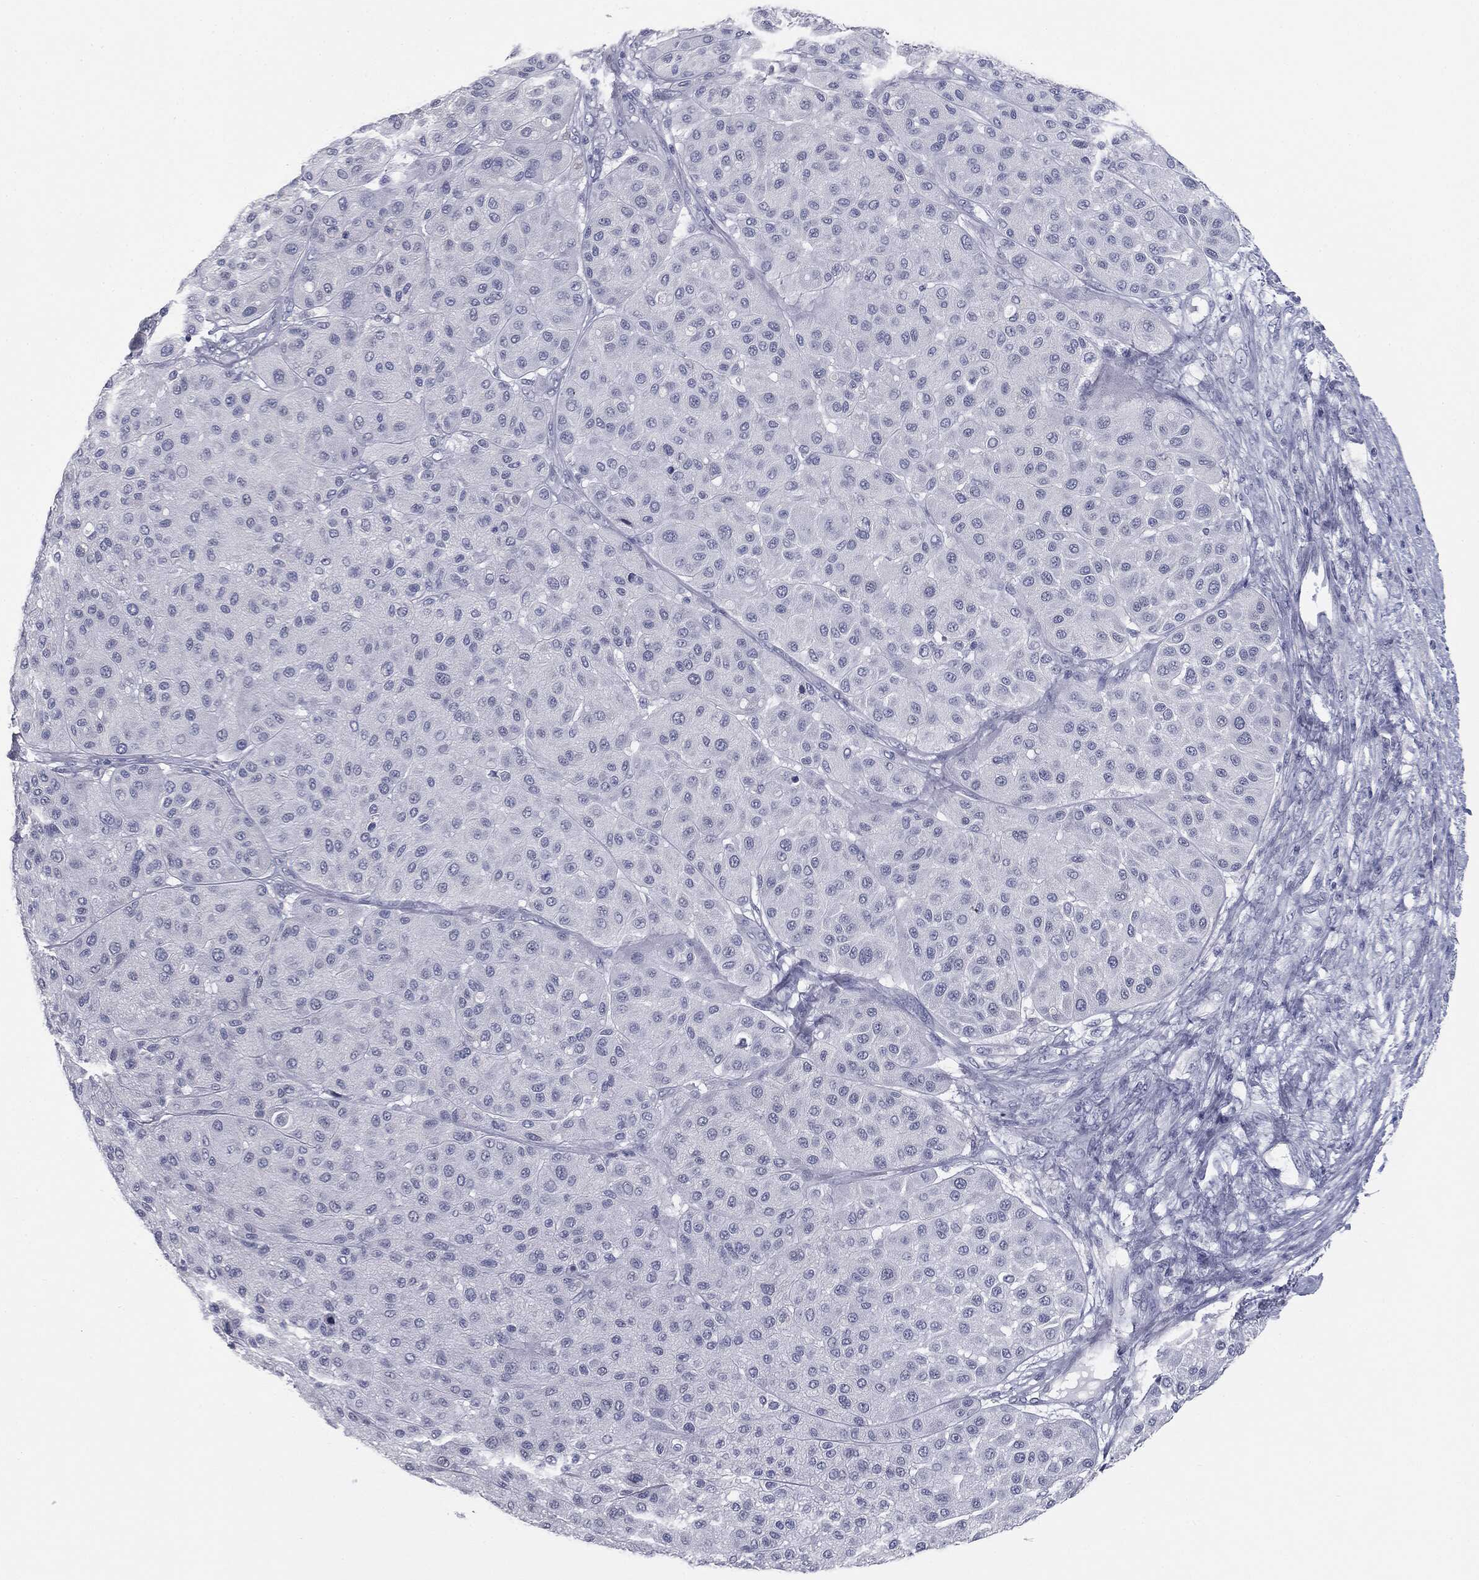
{"staining": {"intensity": "negative", "quantity": "none", "location": "none"}, "tissue": "melanoma", "cell_type": "Tumor cells", "image_type": "cancer", "snomed": [{"axis": "morphology", "description": "Malignant melanoma, Metastatic site"}, {"axis": "topography", "description": "Smooth muscle"}], "caption": "High magnification brightfield microscopy of malignant melanoma (metastatic site) stained with DAB (3,3'-diaminobenzidine) (brown) and counterstained with hematoxylin (blue): tumor cells show no significant positivity.", "gene": "TPO", "patient": {"sex": "male", "age": 41}}